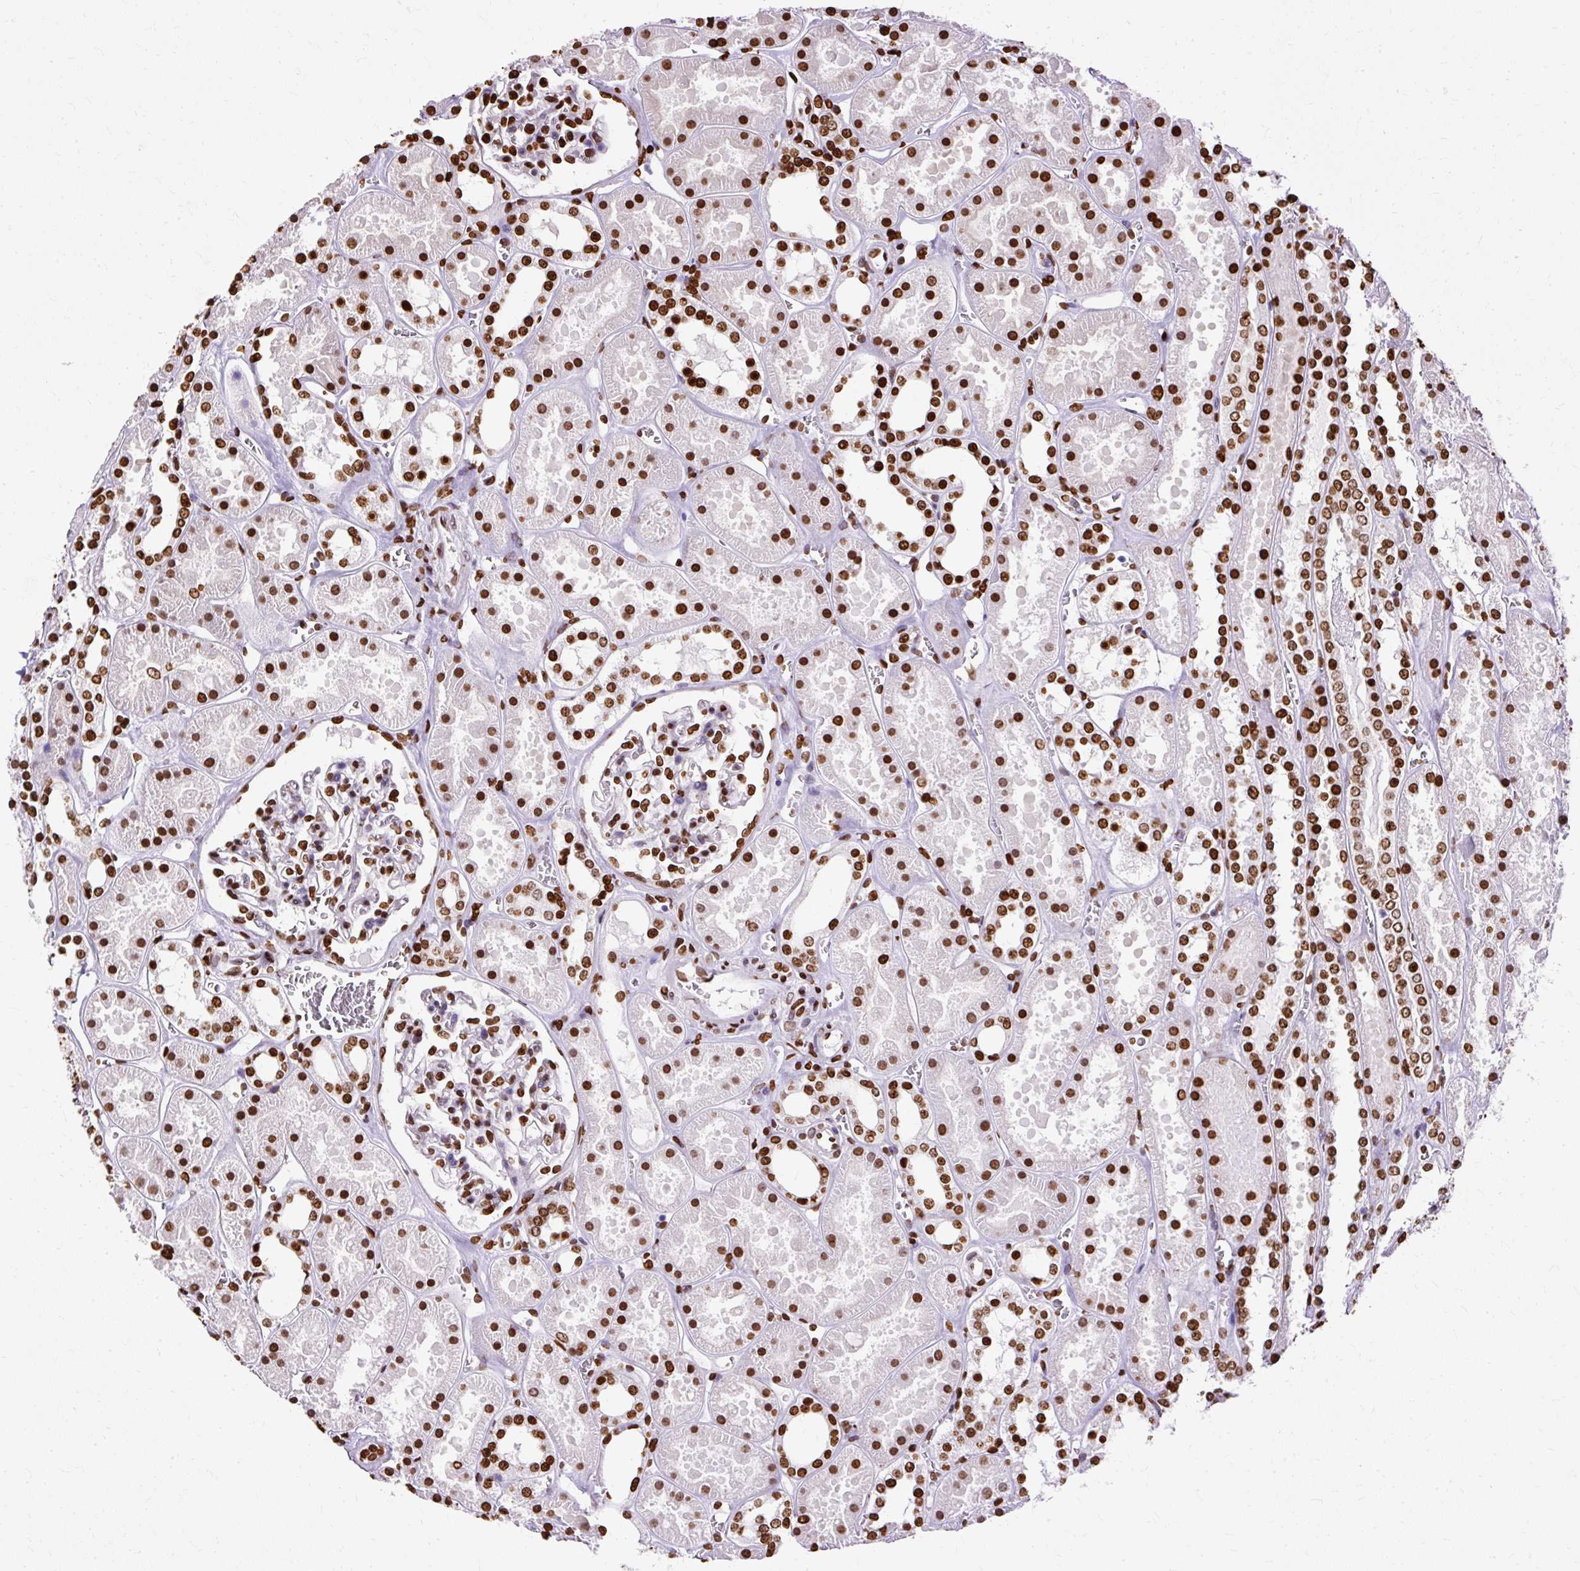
{"staining": {"intensity": "strong", "quantity": ">75%", "location": "nuclear"}, "tissue": "kidney", "cell_type": "Cells in glomeruli", "image_type": "normal", "snomed": [{"axis": "morphology", "description": "Normal tissue, NOS"}, {"axis": "topography", "description": "Kidney"}], "caption": "Strong nuclear positivity for a protein is identified in approximately >75% of cells in glomeruli of normal kidney using immunohistochemistry.", "gene": "TMEM184C", "patient": {"sex": "female", "age": 41}}